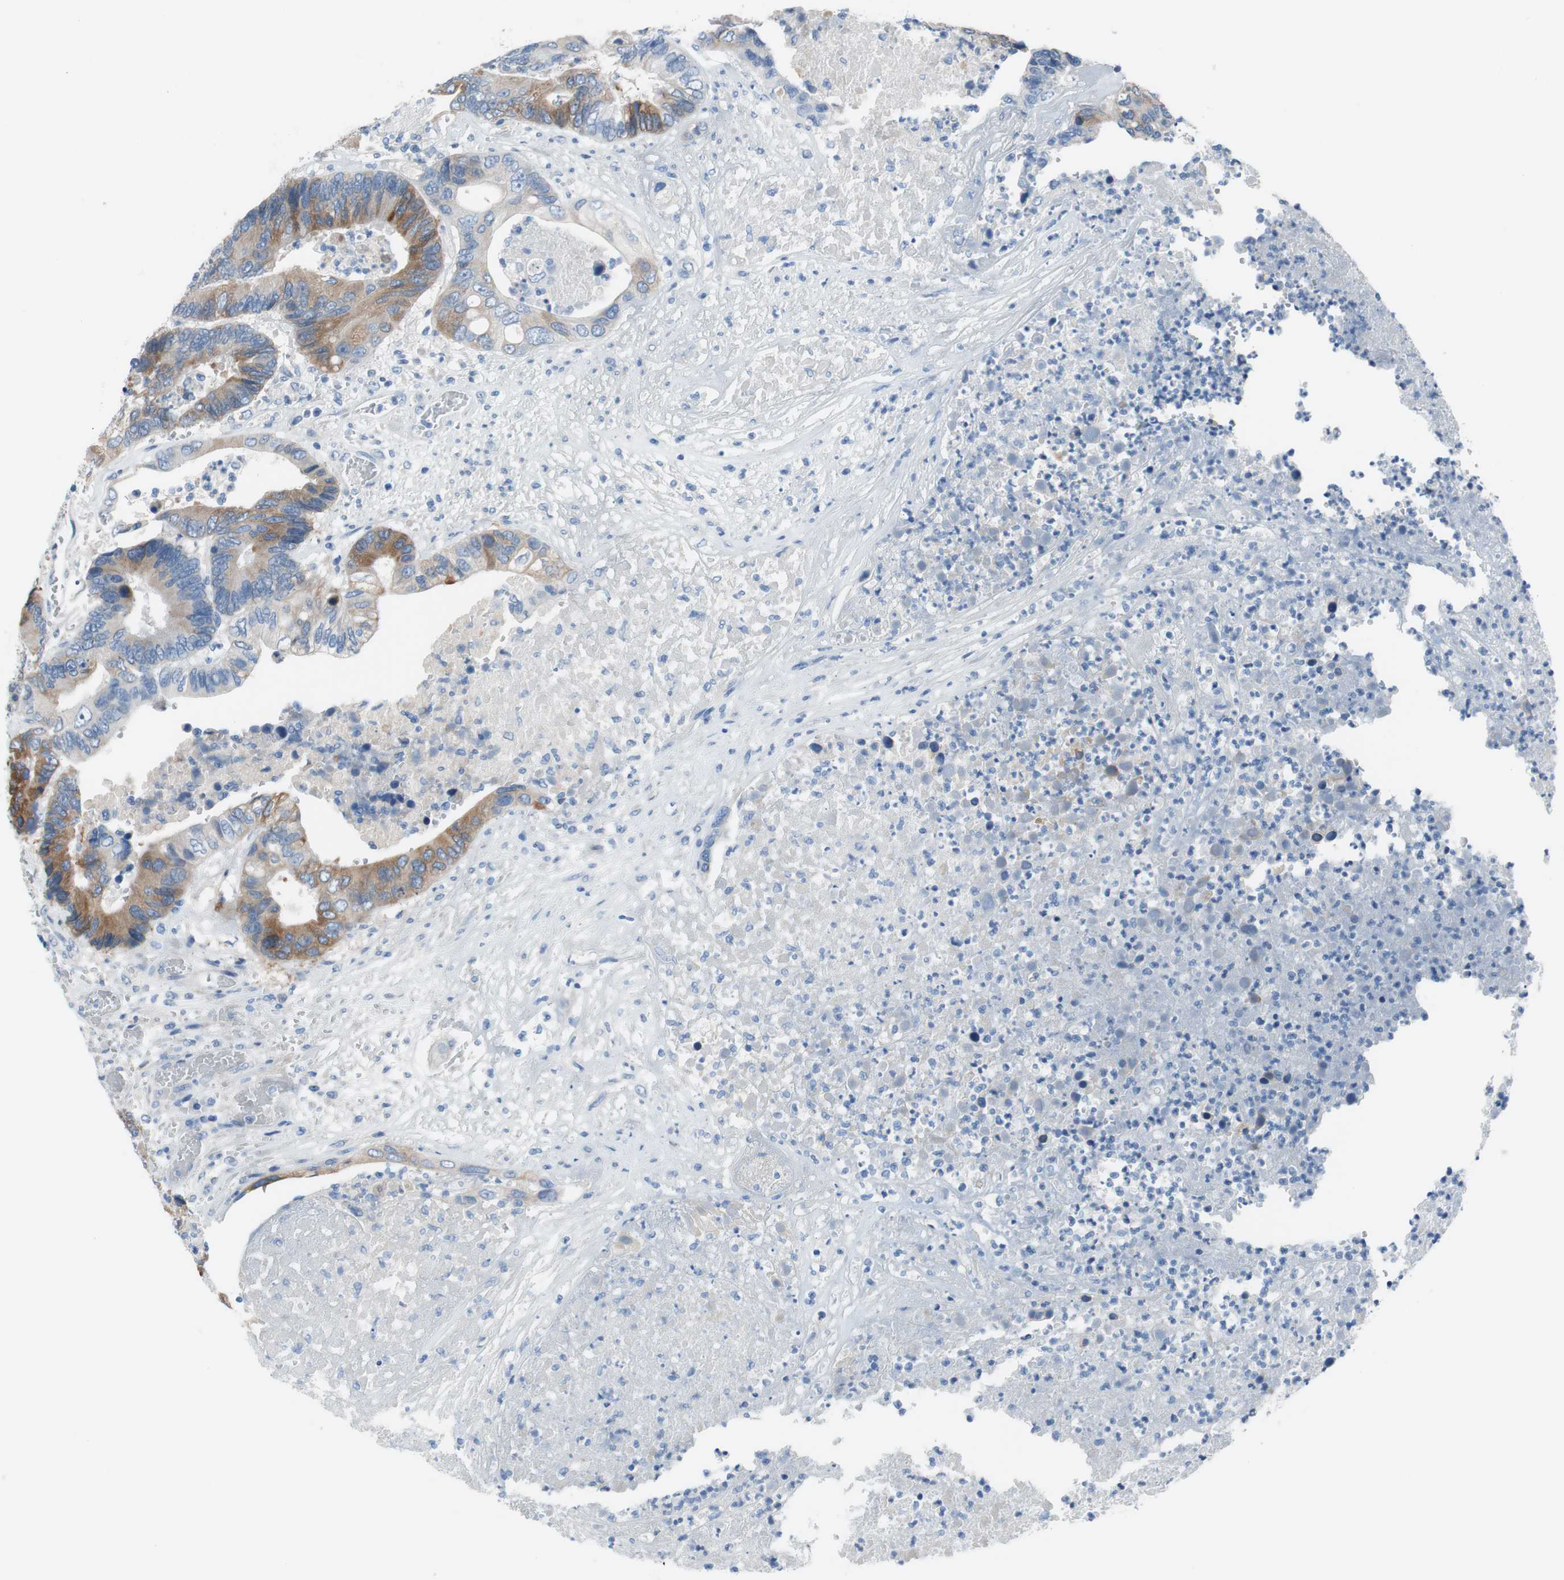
{"staining": {"intensity": "moderate", "quantity": "25%-75%", "location": "cytoplasmic/membranous"}, "tissue": "colorectal cancer", "cell_type": "Tumor cells", "image_type": "cancer", "snomed": [{"axis": "morphology", "description": "Adenocarcinoma, NOS"}, {"axis": "topography", "description": "Rectum"}], "caption": "Colorectal adenocarcinoma stained with a protein marker exhibits moderate staining in tumor cells.", "gene": "FDFT1", "patient": {"sex": "male", "age": 55}}